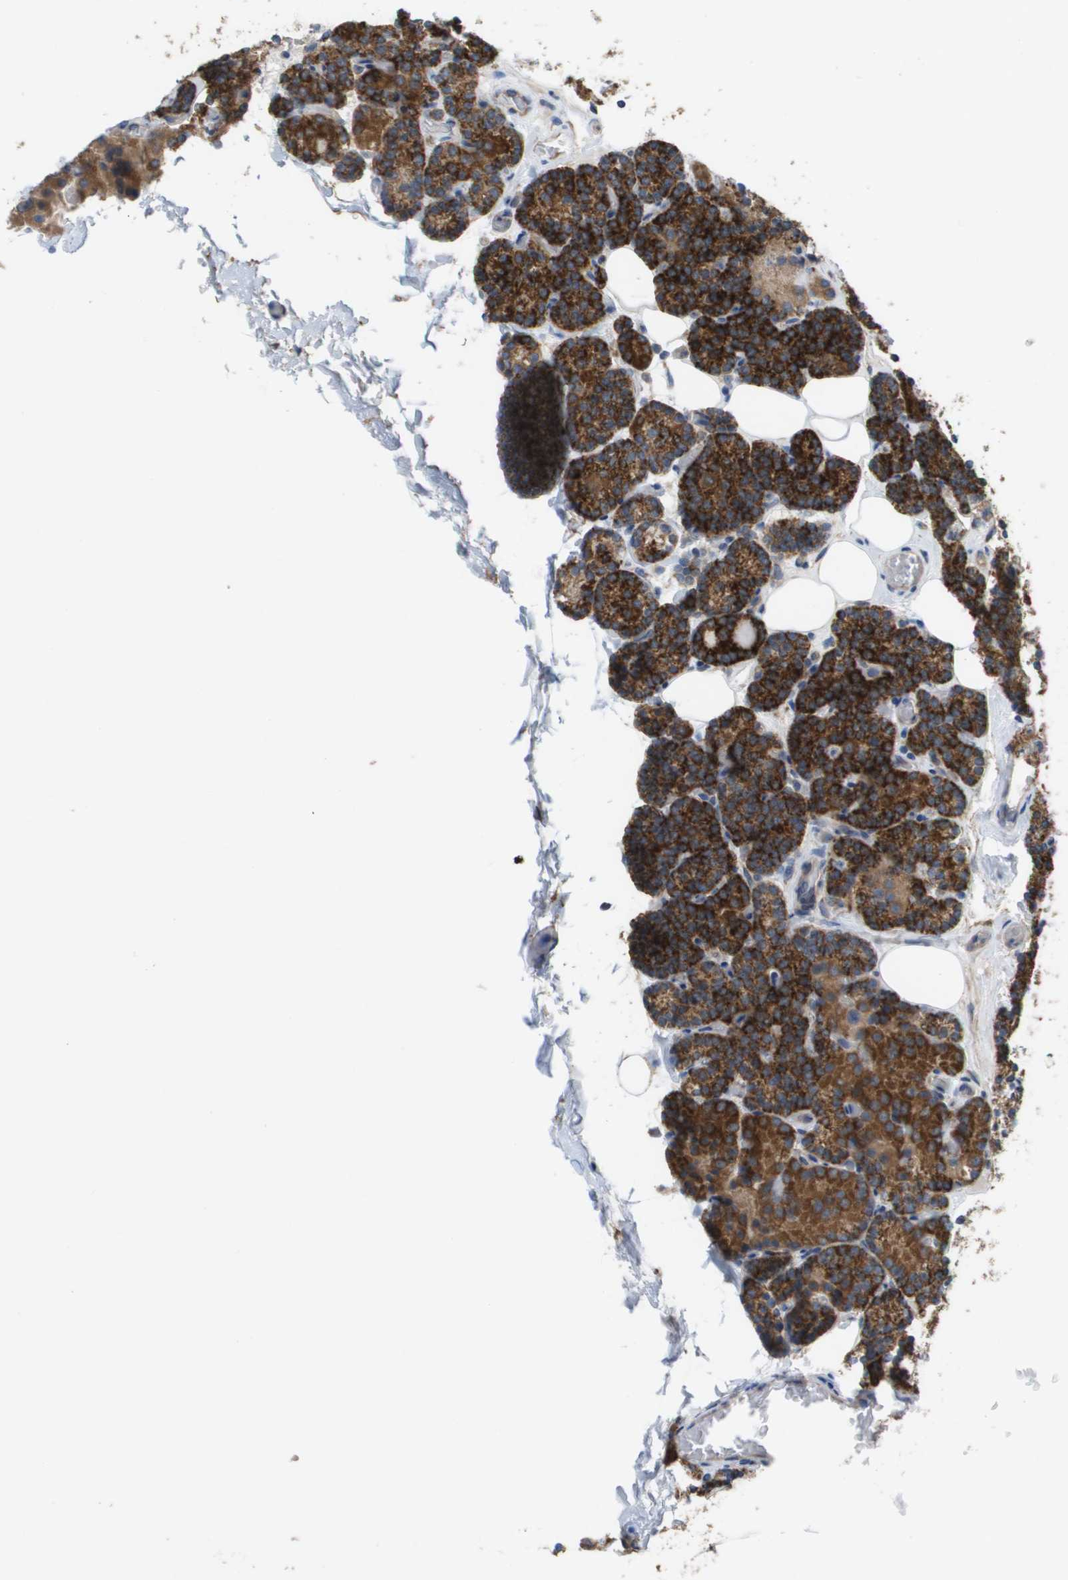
{"staining": {"intensity": "strong", "quantity": ">75%", "location": "cytoplasmic/membranous"}, "tissue": "parathyroid gland", "cell_type": "Glandular cells", "image_type": "normal", "snomed": [{"axis": "morphology", "description": "Normal tissue, NOS"}, {"axis": "morphology", "description": "Adenoma, NOS"}, {"axis": "topography", "description": "Parathyroid gland"}], "caption": "Strong cytoplasmic/membranous expression is identified in approximately >75% of glandular cells in unremarkable parathyroid gland.", "gene": "MTARC2", "patient": {"sex": "female", "age": 54}}